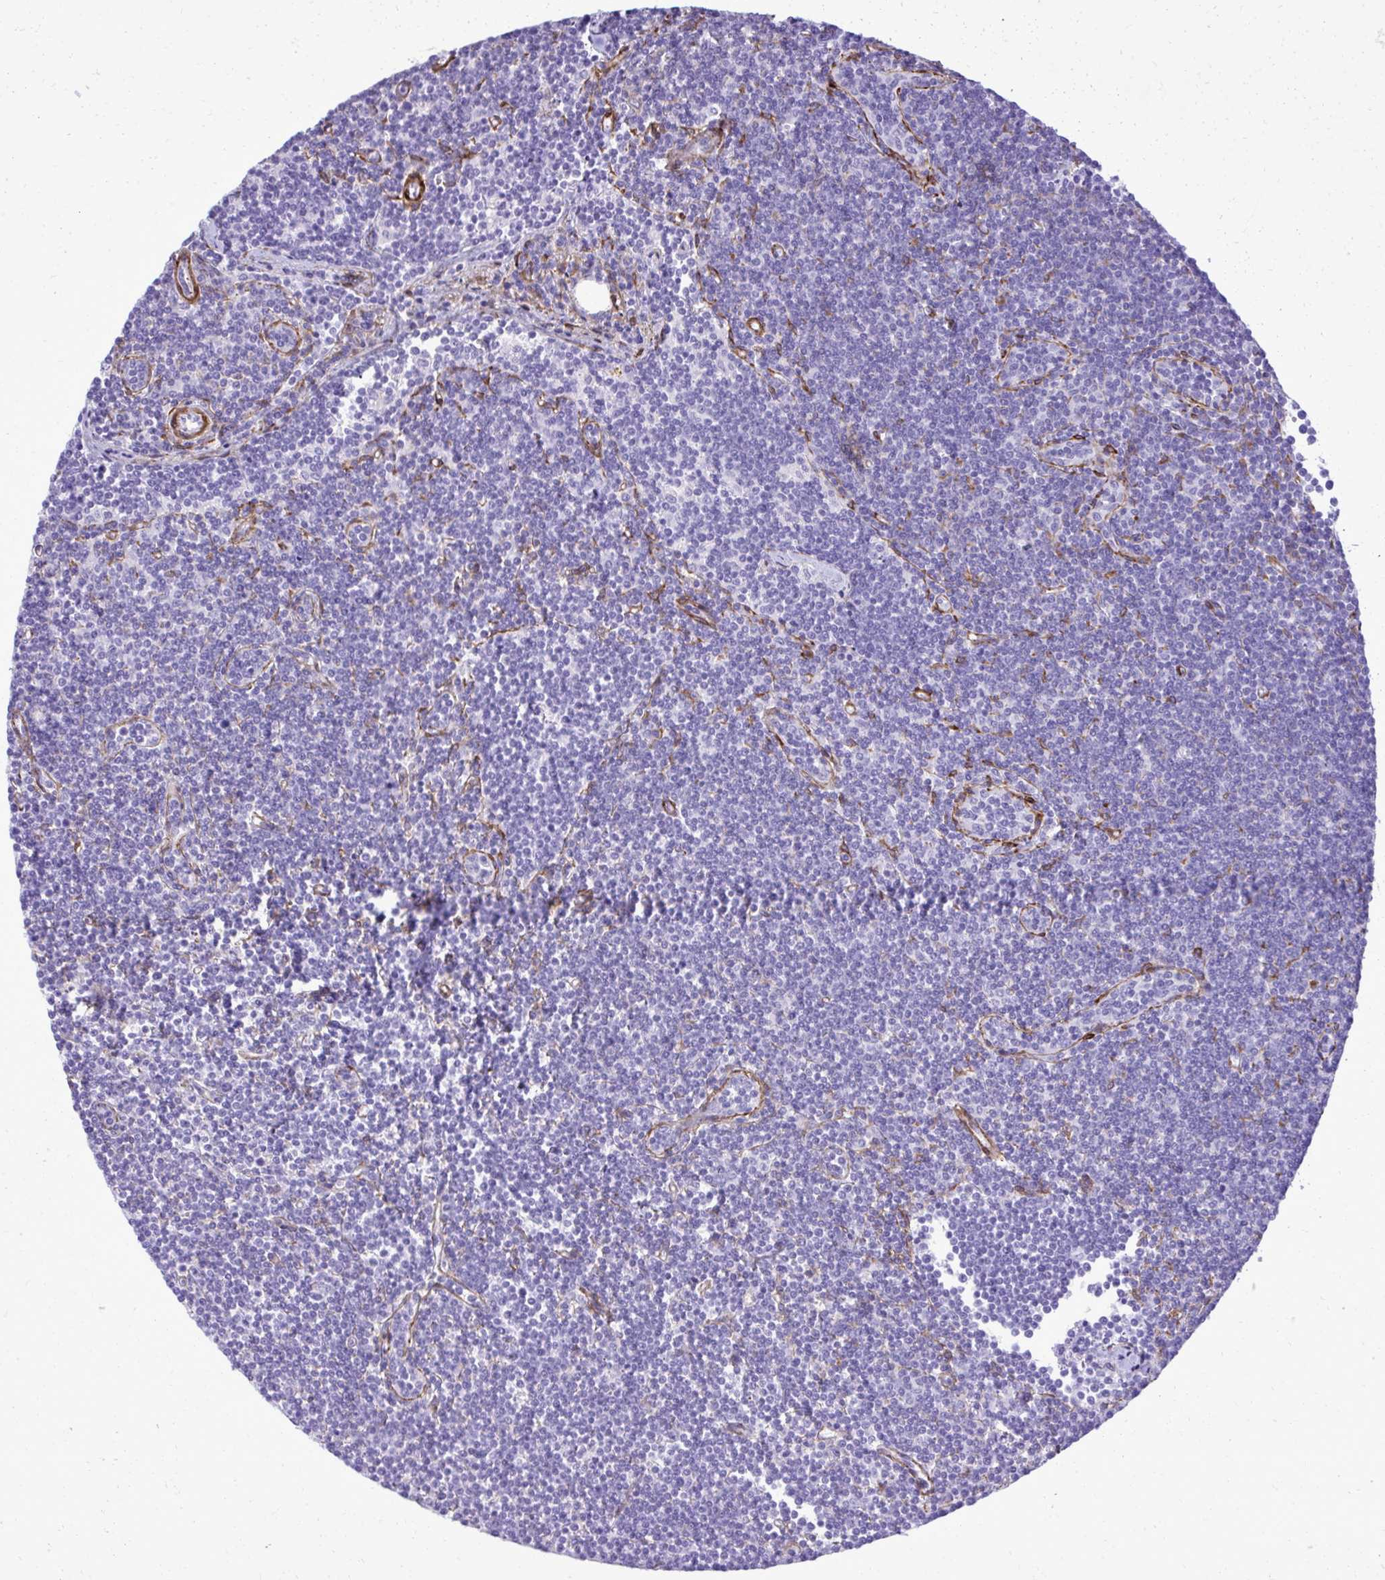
{"staining": {"intensity": "negative", "quantity": "none", "location": "none"}, "tissue": "lymphoma", "cell_type": "Tumor cells", "image_type": "cancer", "snomed": [{"axis": "morphology", "description": "Malignant lymphoma, non-Hodgkin's type, Low grade"}, {"axis": "topography", "description": "Lymph node"}], "caption": "Histopathology image shows no protein staining in tumor cells of low-grade malignant lymphoma, non-Hodgkin's type tissue.", "gene": "PITPNM3", "patient": {"sex": "female", "age": 73}}